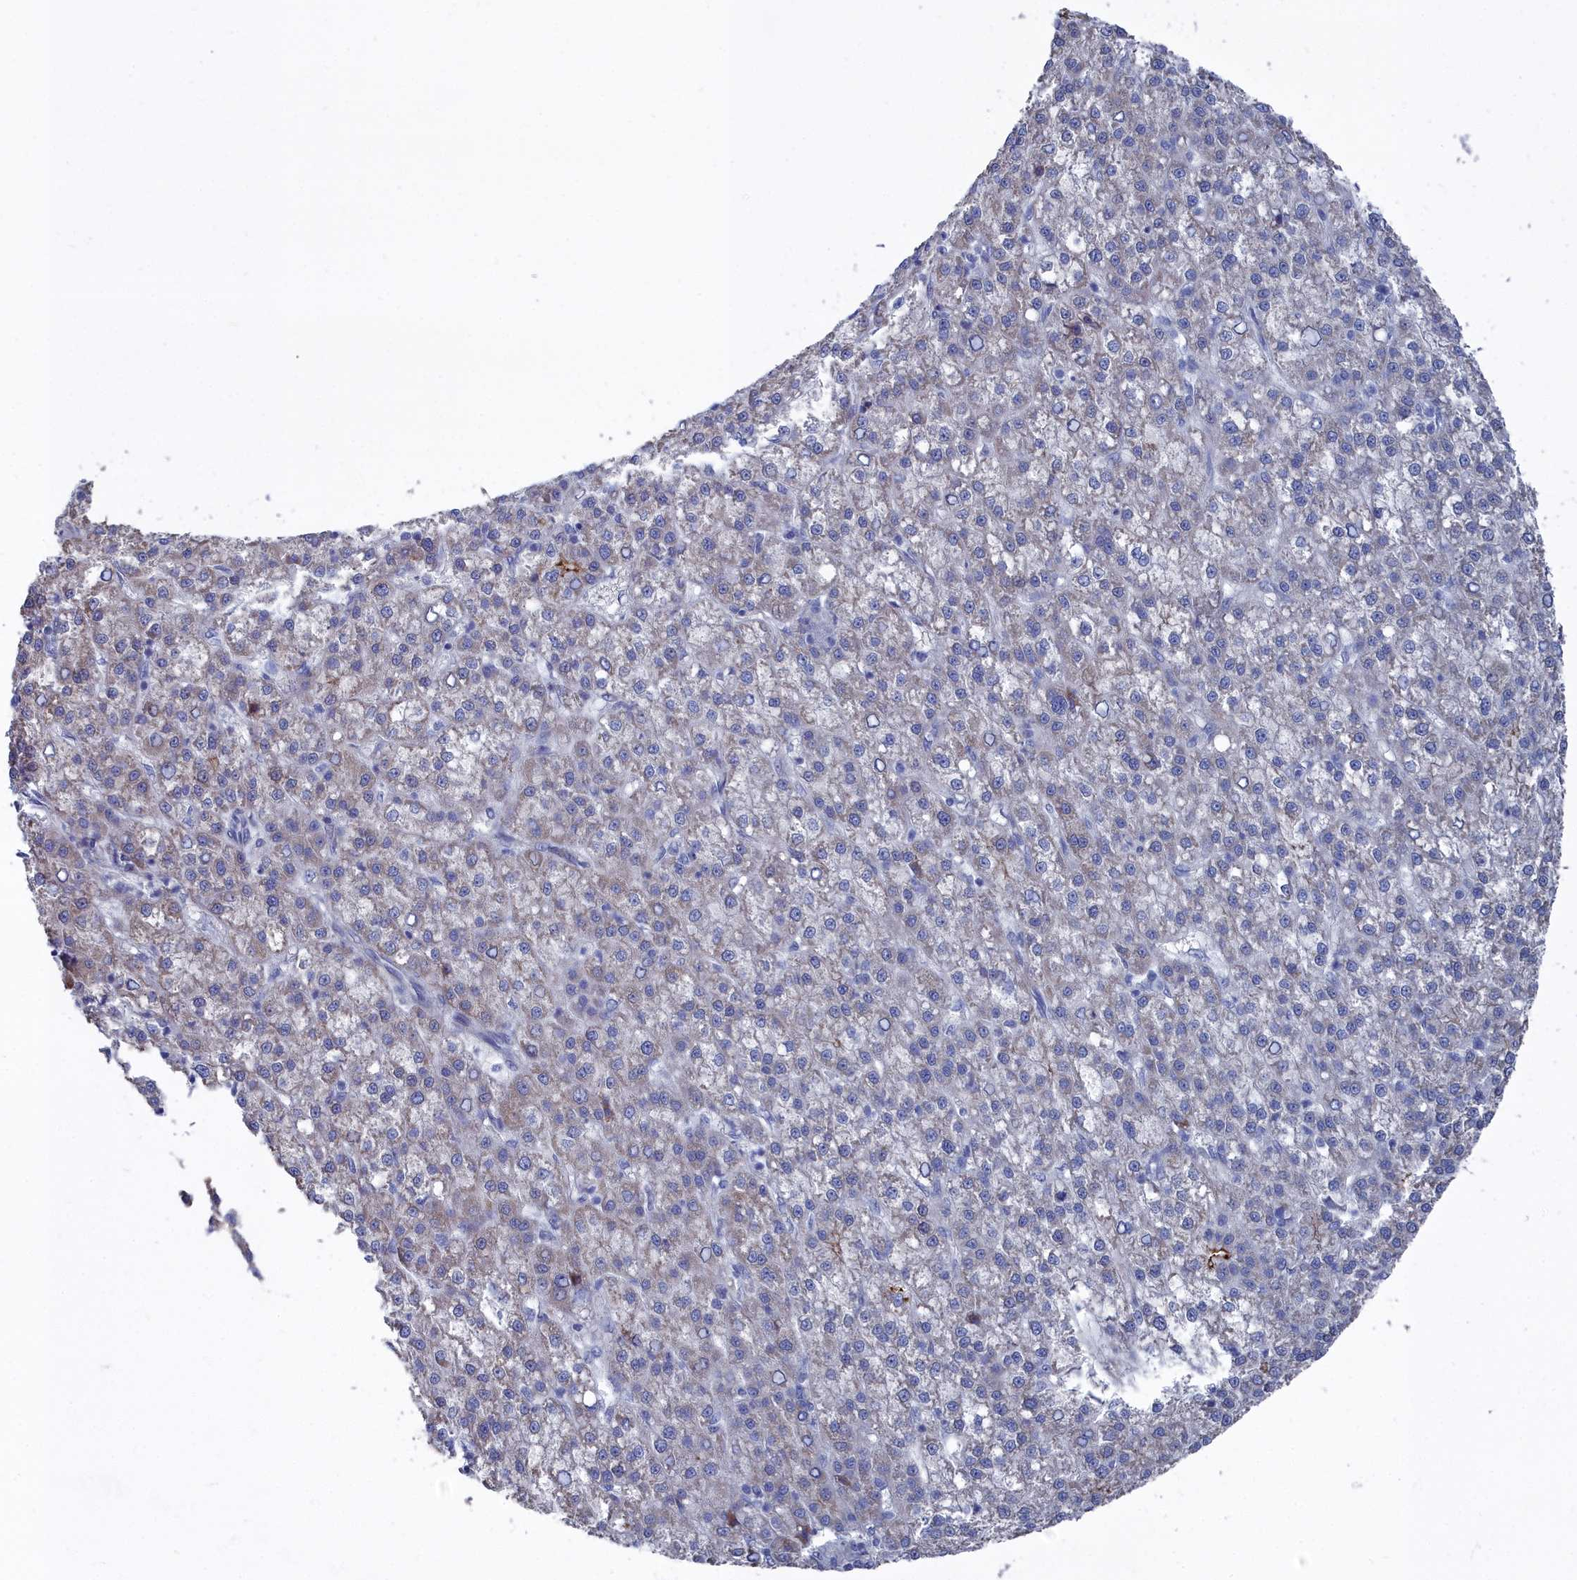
{"staining": {"intensity": "weak", "quantity": "<25%", "location": "cytoplasmic/membranous"}, "tissue": "liver cancer", "cell_type": "Tumor cells", "image_type": "cancer", "snomed": [{"axis": "morphology", "description": "Carcinoma, Hepatocellular, NOS"}, {"axis": "topography", "description": "Liver"}], "caption": "Immunohistochemistry (IHC) of human liver hepatocellular carcinoma displays no expression in tumor cells.", "gene": "SHISAL2A", "patient": {"sex": "female", "age": 58}}